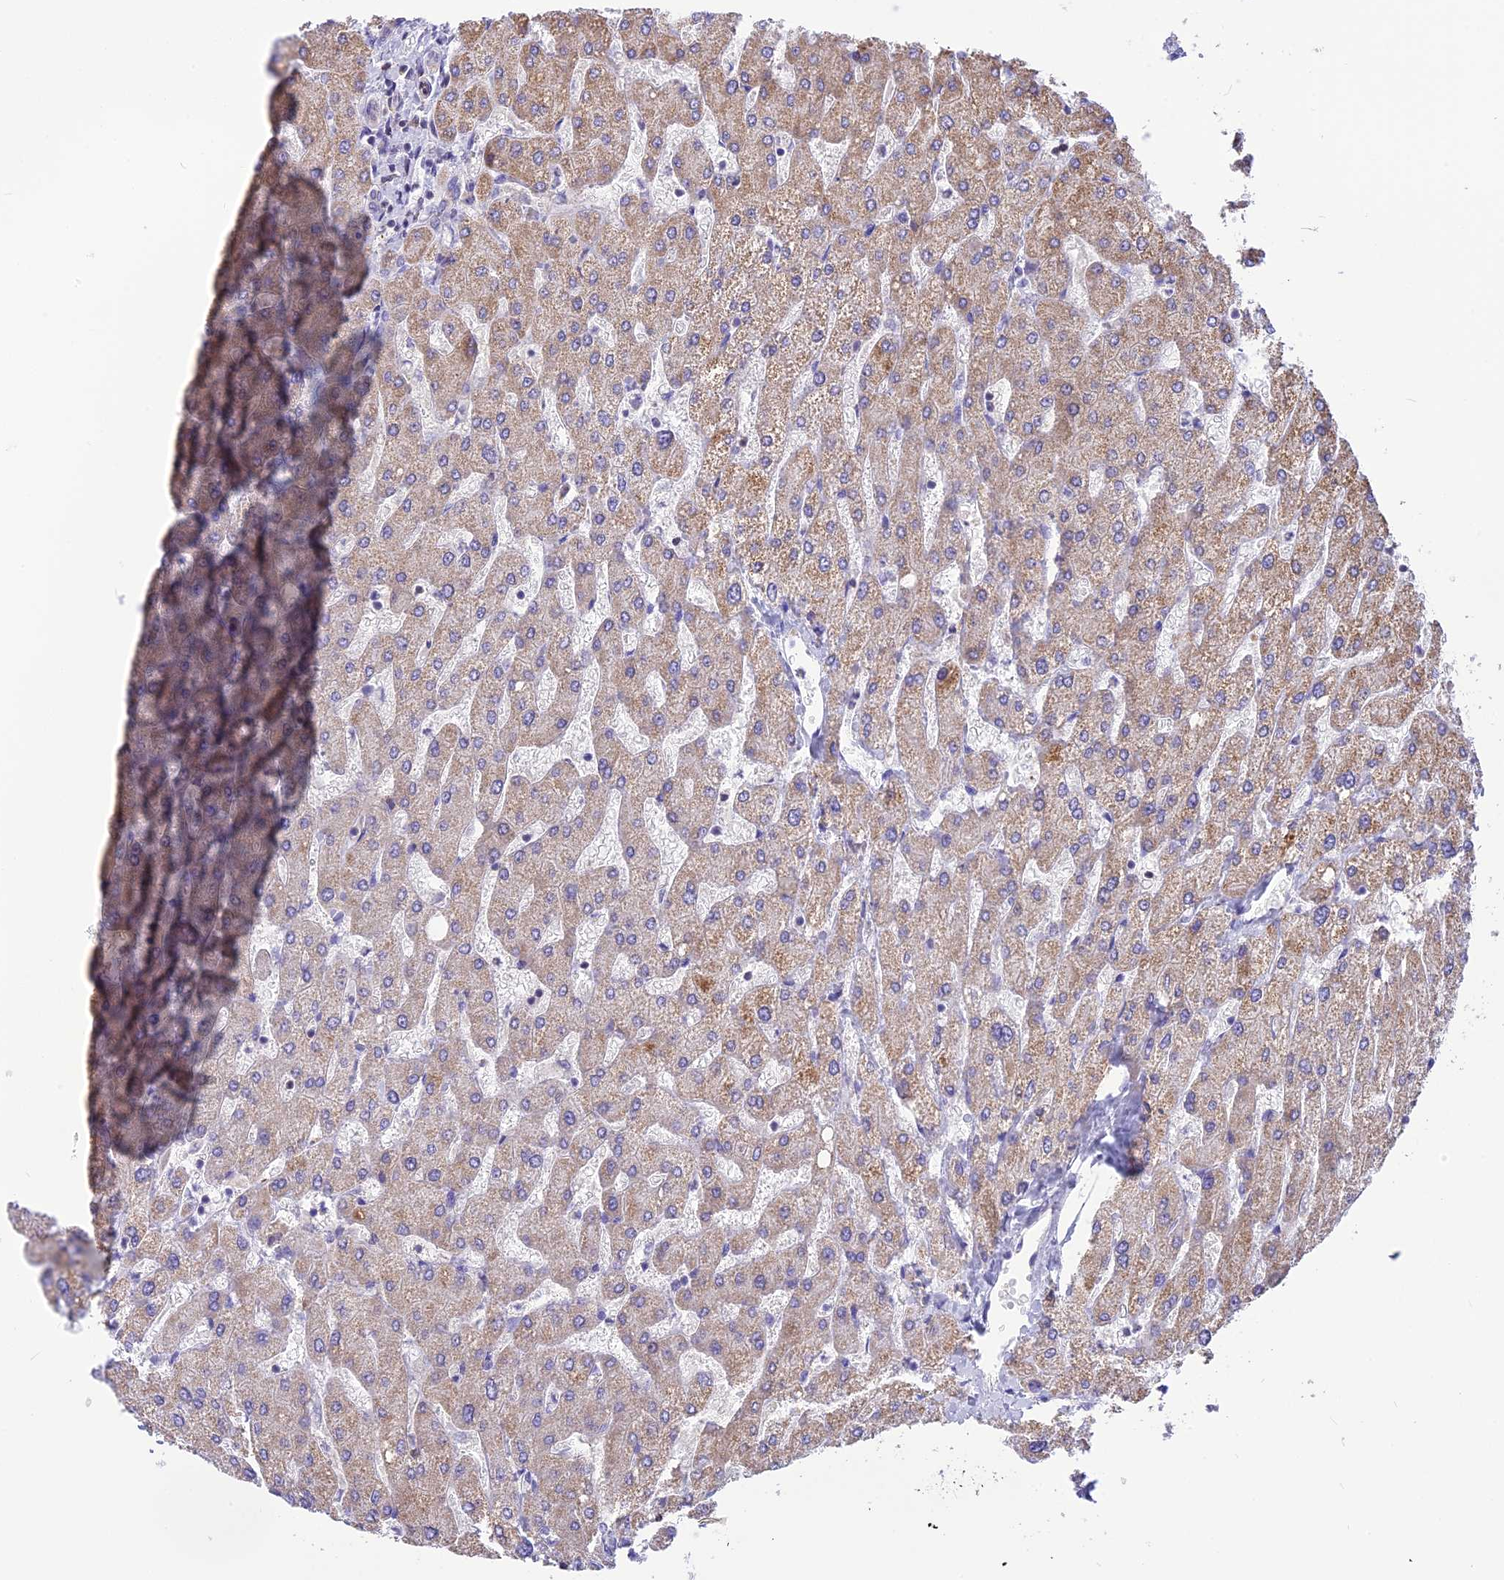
{"staining": {"intensity": "negative", "quantity": "none", "location": "none"}, "tissue": "liver", "cell_type": "Cholangiocytes", "image_type": "normal", "snomed": [{"axis": "morphology", "description": "Normal tissue, NOS"}, {"axis": "topography", "description": "Liver"}], "caption": "A high-resolution photomicrograph shows immunohistochemistry (IHC) staining of normal liver, which shows no significant positivity in cholangiocytes.", "gene": "DOC2B", "patient": {"sex": "male", "age": 55}}